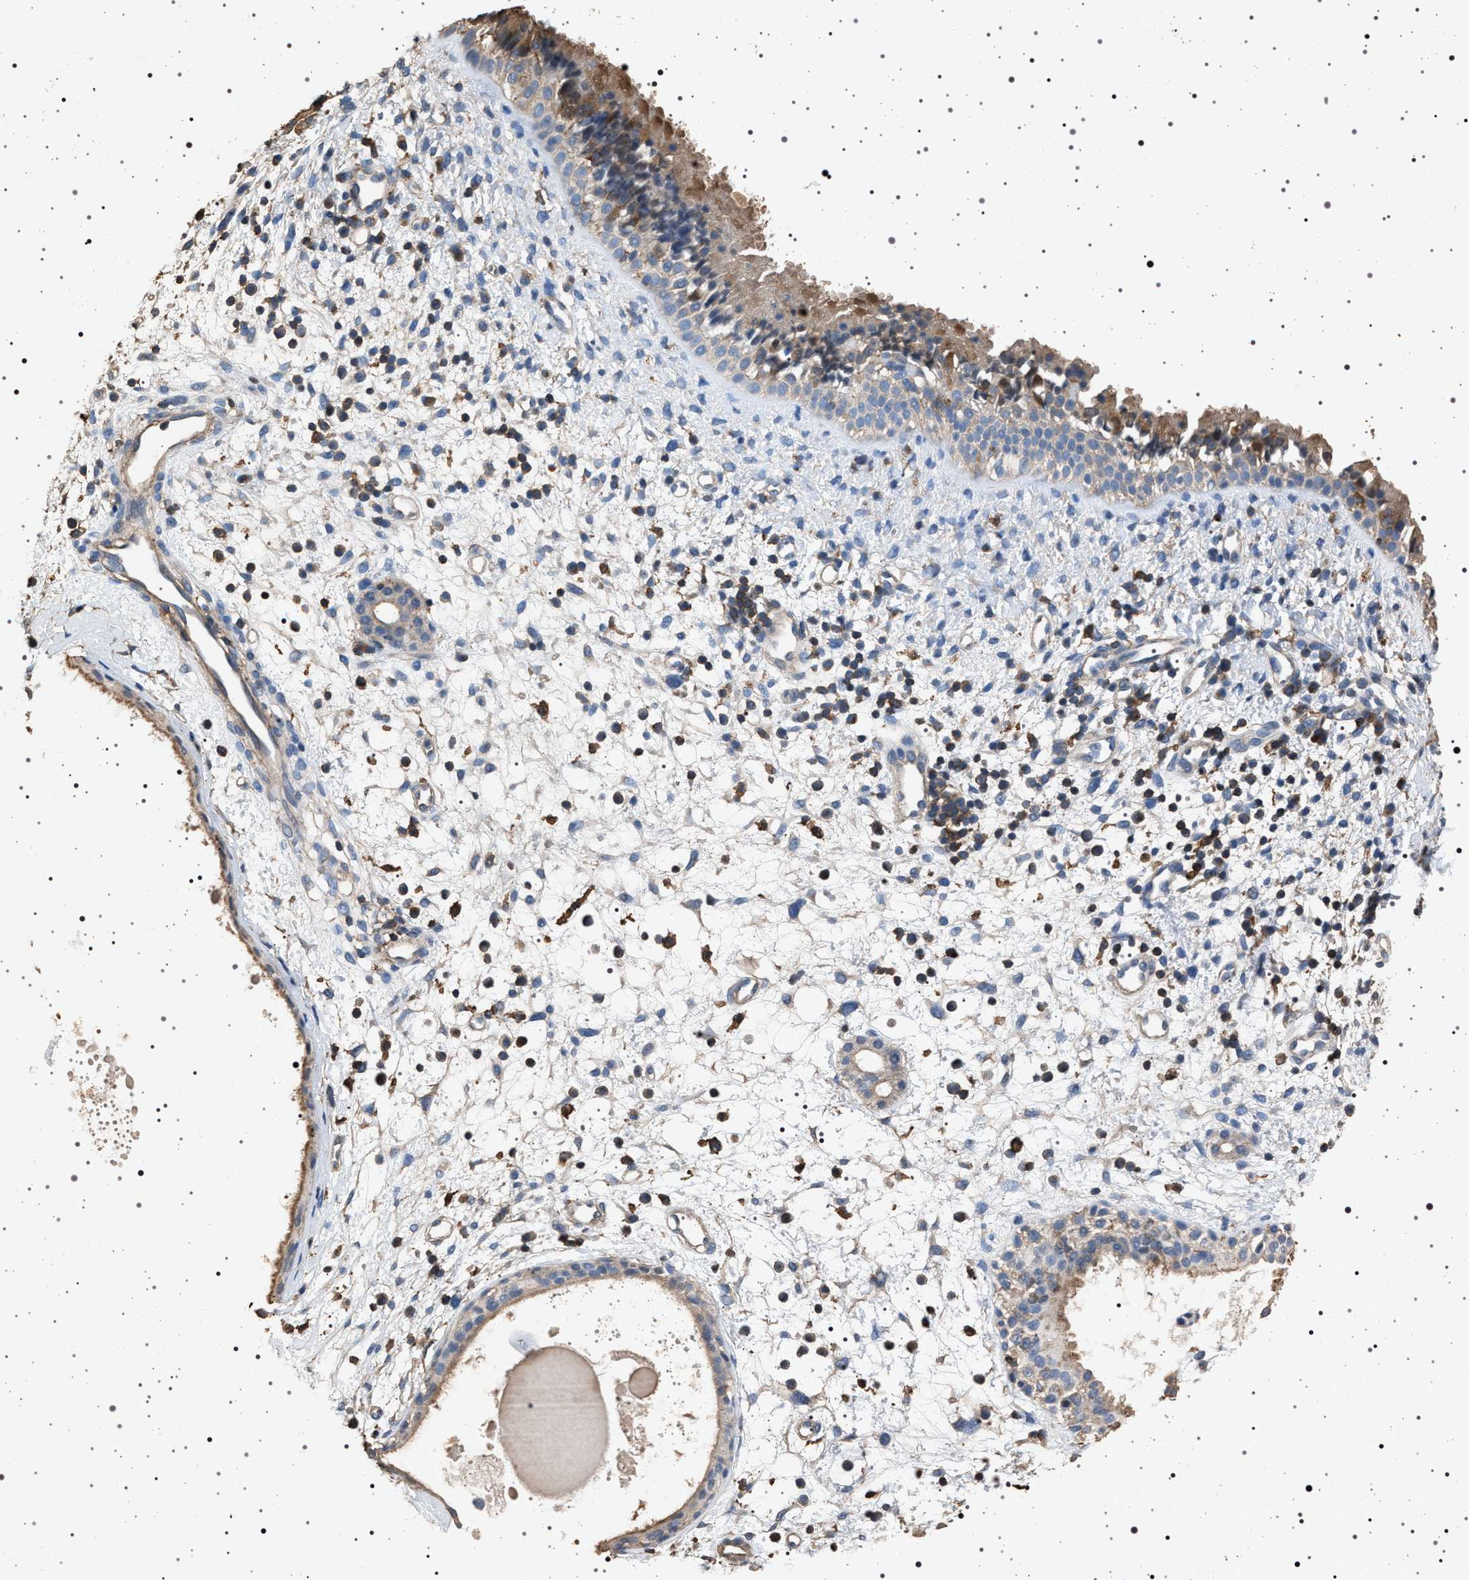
{"staining": {"intensity": "moderate", "quantity": "25%-75%", "location": "cytoplasmic/membranous"}, "tissue": "nasopharynx", "cell_type": "Respiratory epithelial cells", "image_type": "normal", "snomed": [{"axis": "morphology", "description": "Normal tissue, NOS"}, {"axis": "topography", "description": "Nasopharynx"}], "caption": "Immunohistochemistry (IHC) of unremarkable nasopharynx reveals medium levels of moderate cytoplasmic/membranous expression in approximately 25%-75% of respiratory epithelial cells.", "gene": "SMAP2", "patient": {"sex": "male", "age": 22}}